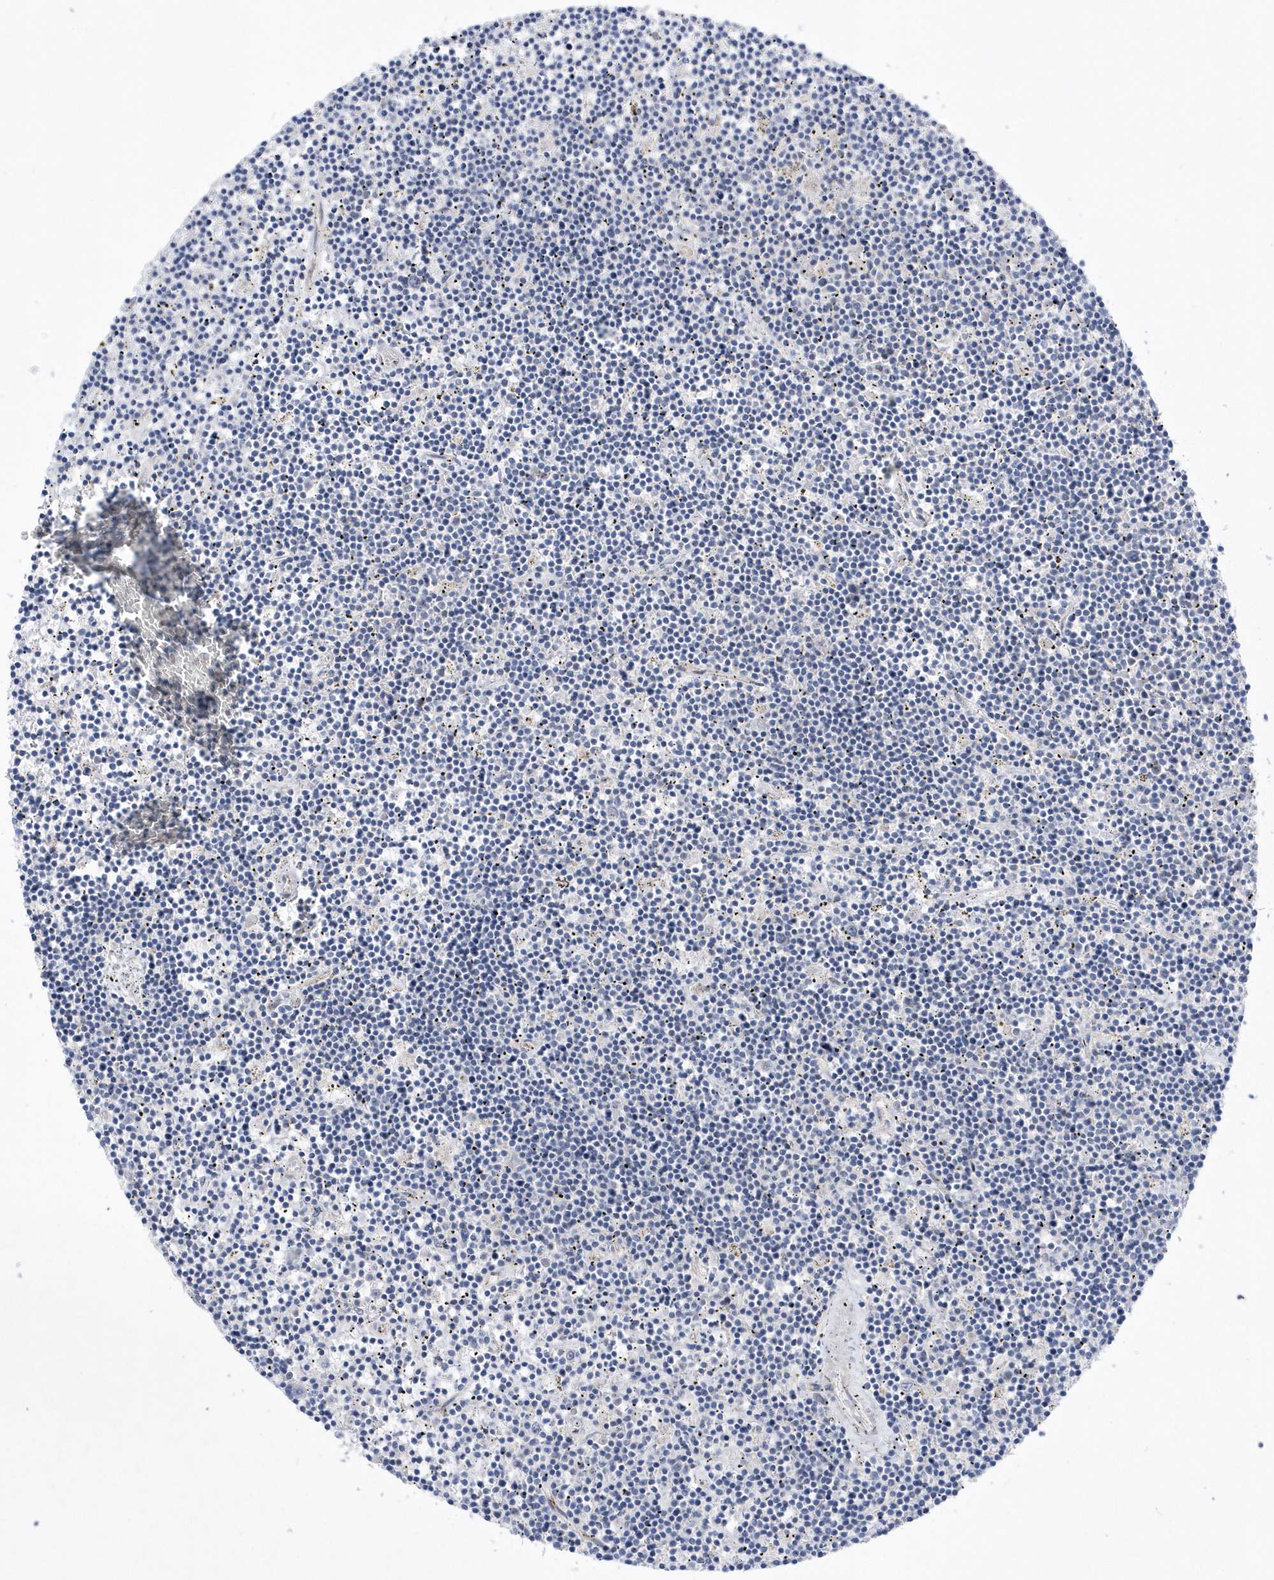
{"staining": {"intensity": "negative", "quantity": "none", "location": "none"}, "tissue": "lymphoma", "cell_type": "Tumor cells", "image_type": "cancer", "snomed": [{"axis": "morphology", "description": "Malignant lymphoma, non-Hodgkin's type, Low grade"}, {"axis": "topography", "description": "Spleen"}], "caption": "DAB immunohistochemical staining of human lymphoma displays no significant staining in tumor cells.", "gene": "LONRF2", "patient": {"sex": "male", "age": 76}}